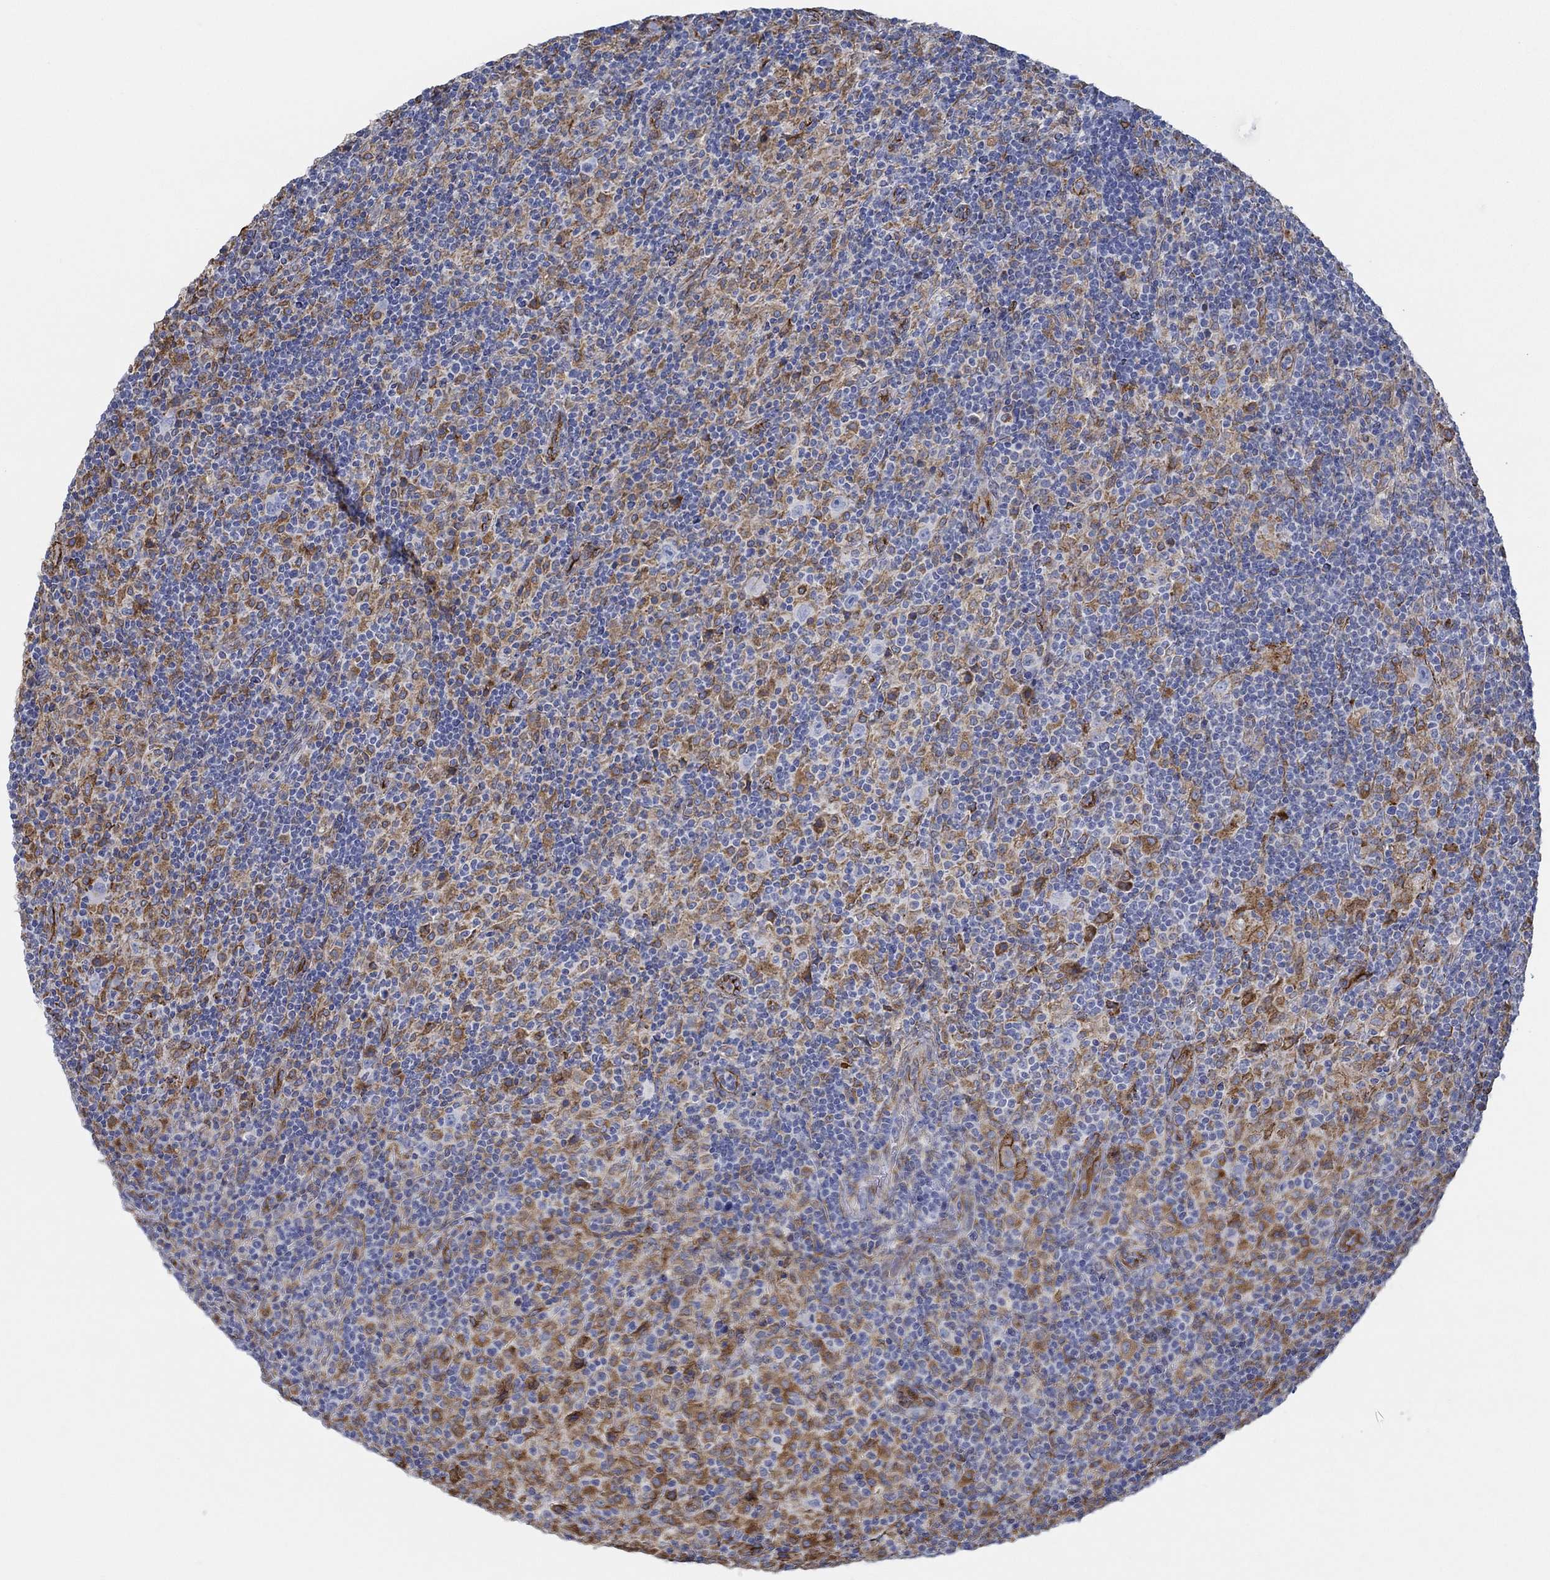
{"staining": {"intensity": "negative", "quantity": "none", "location": "none"}, "tissue": "lymphoma", "cell_type": "Tumor cells", "image_type": "cancer", "snomed": [{"axis": "morphology", "description": "Hodgkin's disease, NOS"}, {"axis": "topography", "description": "Lymph node"}], "caption": "This is an IHC histopathology image of lymphoma. There is no positivity in tumor cells.", "gene": "STC2", "patient": {"sex": "male", "age": 70}}